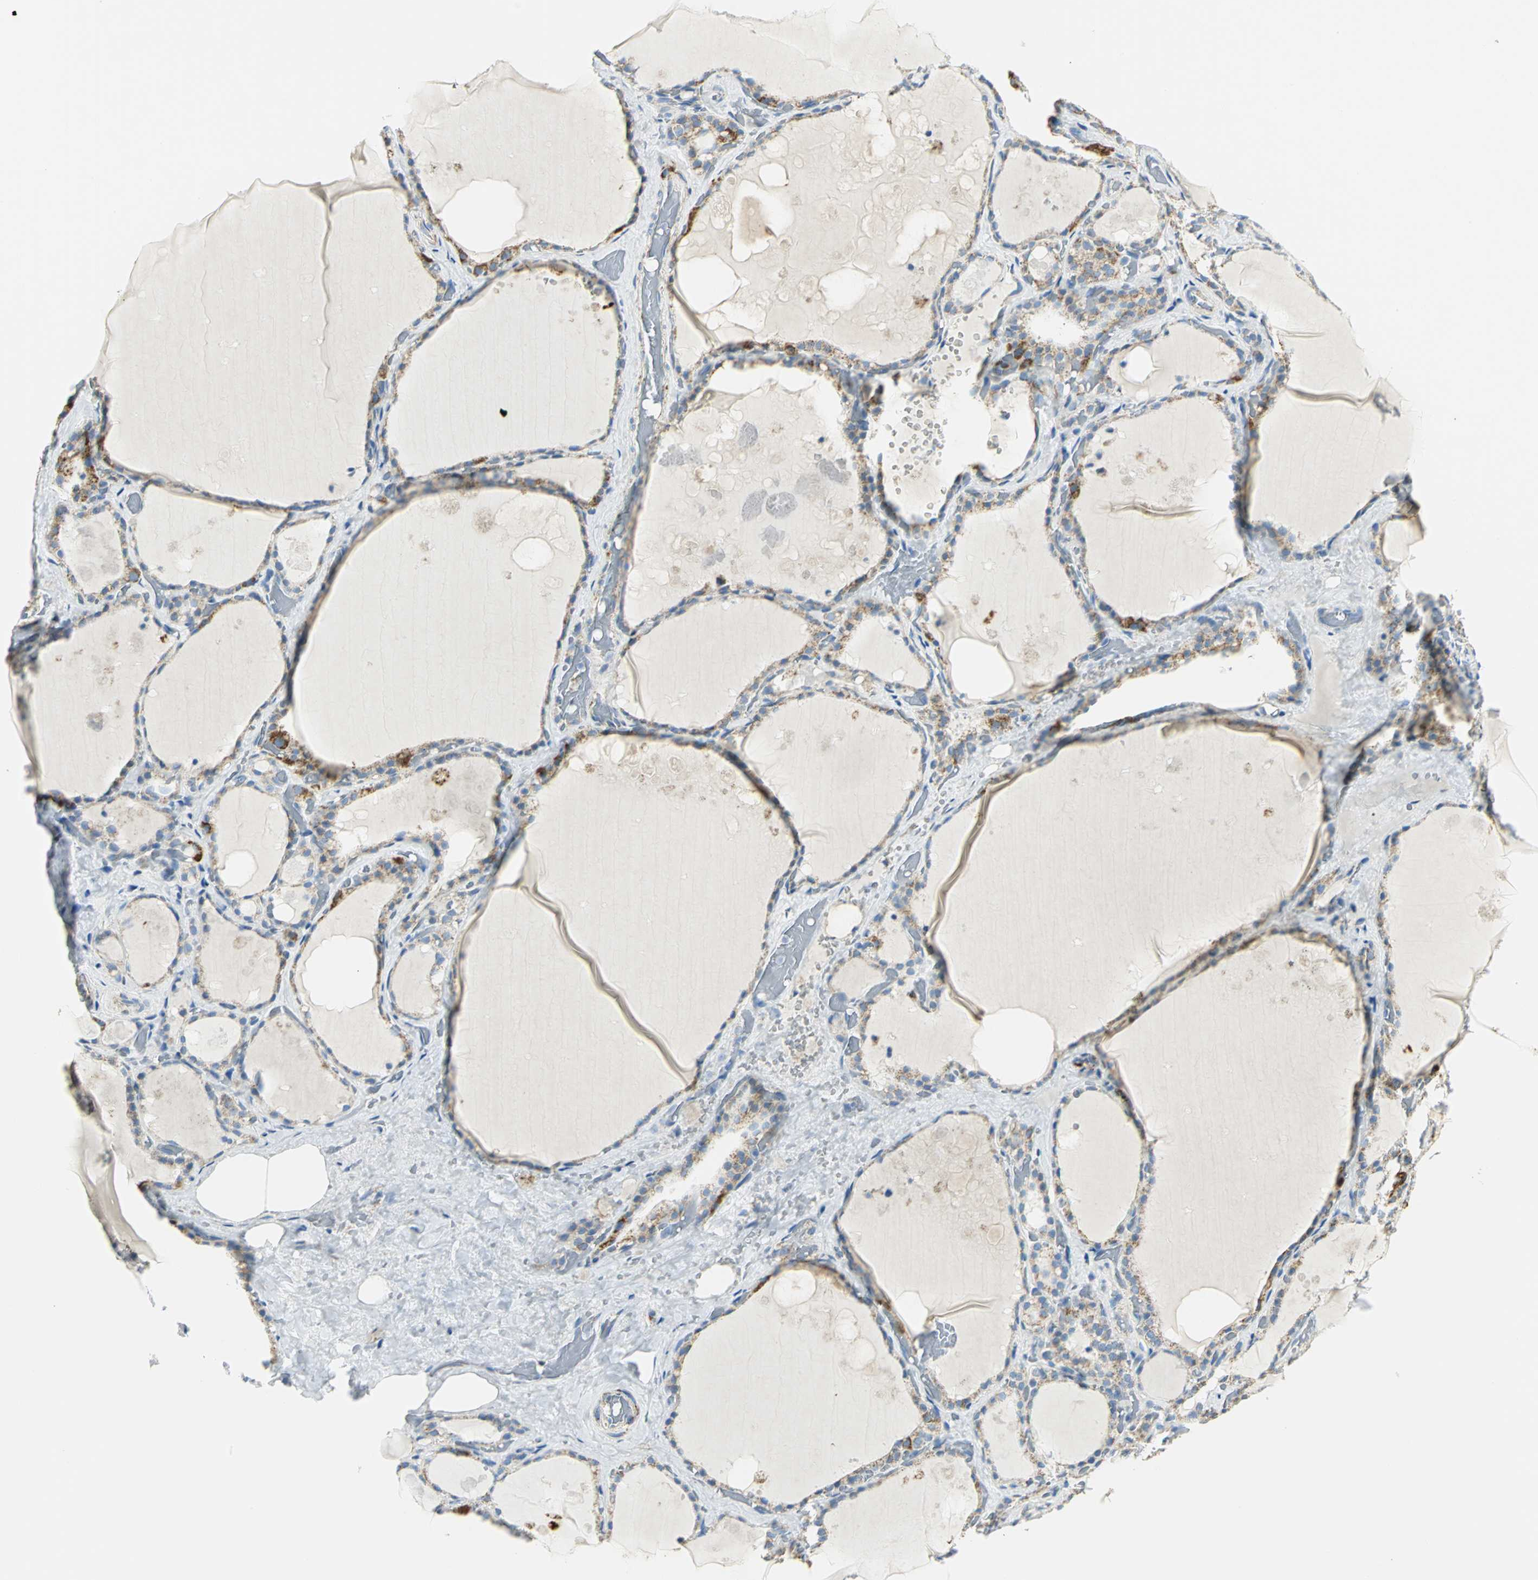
{"staining": {"intensity": "moderate", "quantity": "<25%", "location": "cytoplasmic/membranous"}, "tissue": "thyroid gland", "cell_type": "Glandular cells", "image_type": "normal", "snomed": [{"axis": "morphology", "description": "Normal tissue, NOS"}, {"axis": "topography", "description": "Thyroid gland"}], "caption": "Immunohistochemical staining of normal thyroid gland displays low levels of moderate cytoplasmic/membranous positivity in about <25% of glandular cells. Ihc stains the protein of interest in brown and the nuclei are stained blue.", "gene": "NTRK1", "patient": {"sex": "male", "age": 61}}